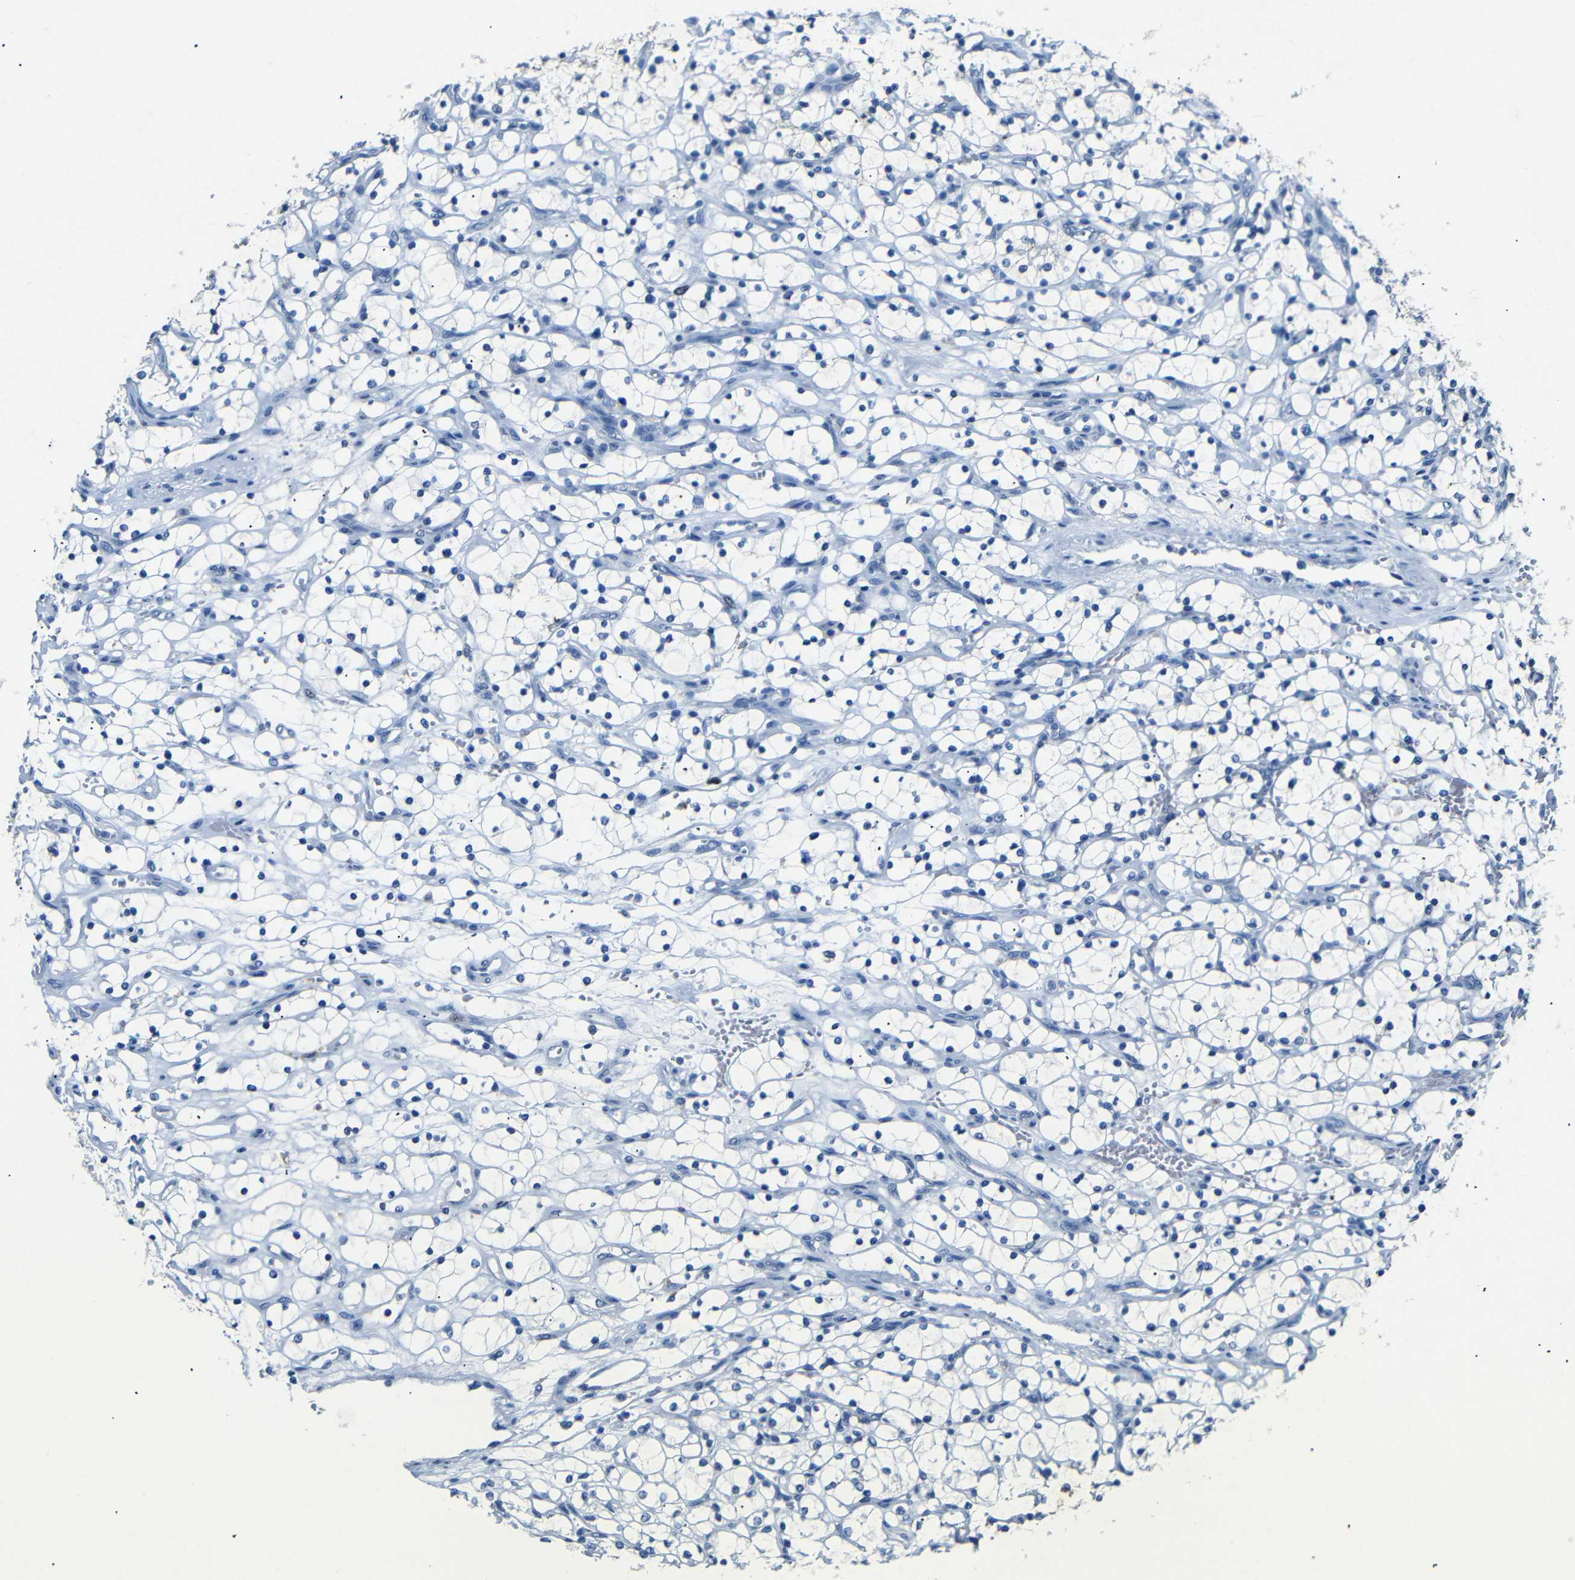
{"staining": {"intensity": "negative", "quantity": "none", "location": "none"}, "tissue": "renal cancer", "cell_type": "Tumor cells", "image_type": "cancer", "snomed": [{"axis": "morphology", "description": "Adenocarcinoma, NOS"}, {"axis": "topography", "description": "Kidney"}], "caption": "Renal cancer was stained to show a protein in brown. There is no significant positivity in tumor cells.", "gene": "INCENP", "patient": {"sex": "female", "age": 69}}